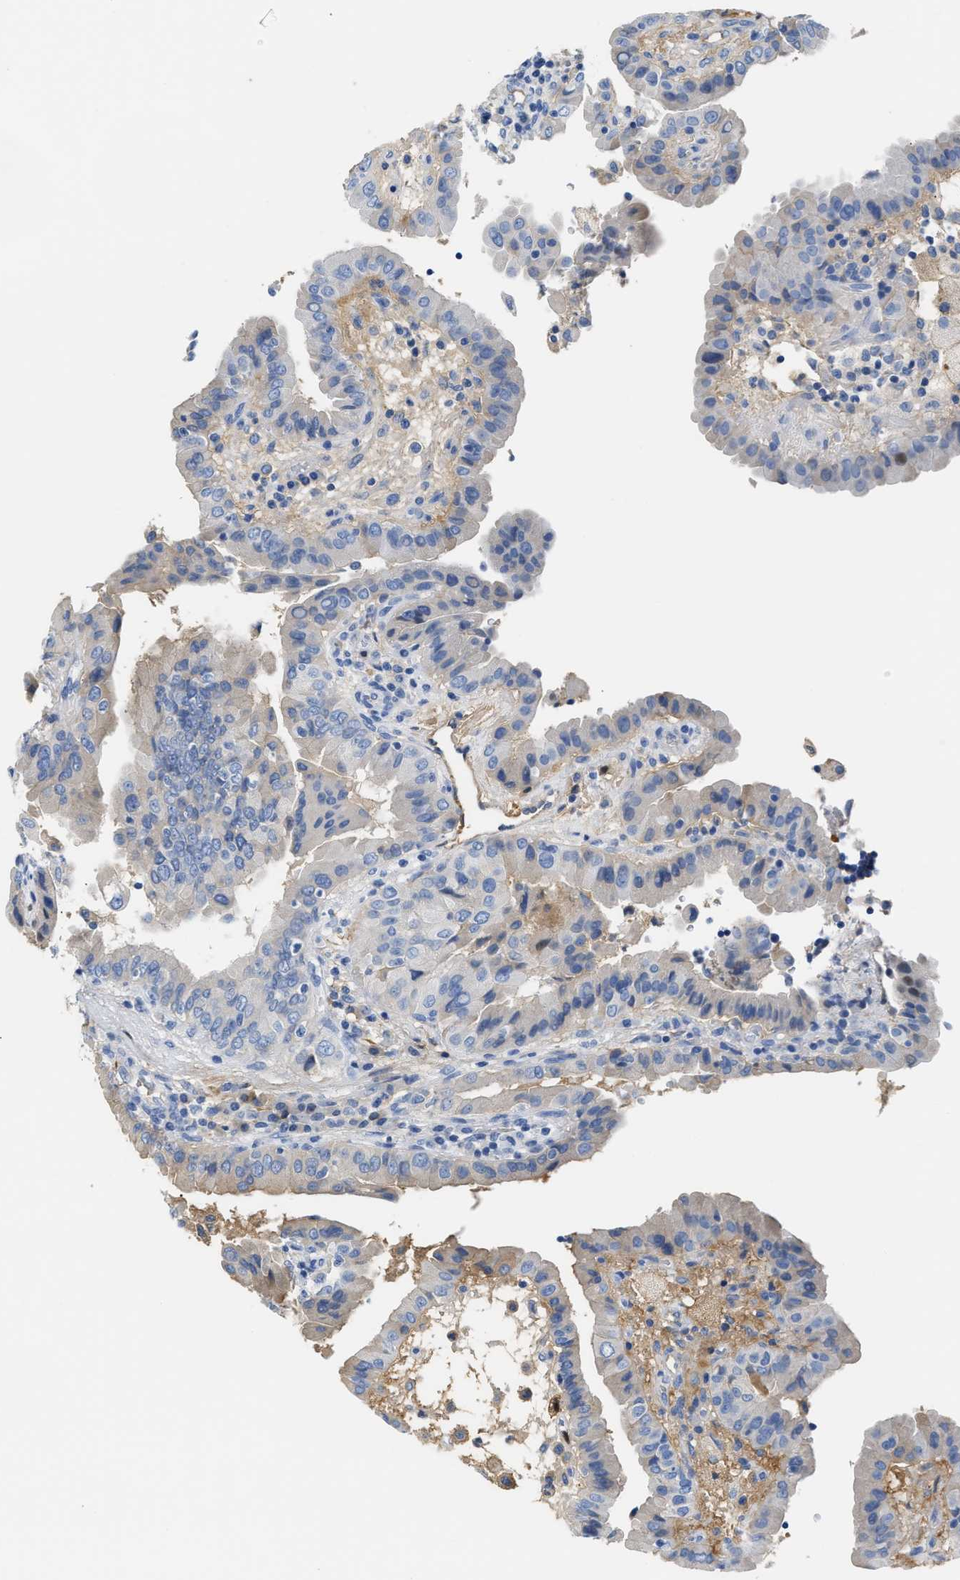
{"staining": {"intensity": "weak", "quantity": "<25%", "location": "cytoplasmic/membranous"}, "tissue": "thyroid cancer", "cell_type": "Tumor cells", "image_type": "cancer", "snomed": [{"axis": "morphology", "description": "Papillary adenocarcinoma, NOS"}, {"axis": "topography", "description": "Thyroid gland"}], "caption": "Immunohistochemistry image of neoplastic tissue: human thyroid cancer (papillary adenocarcinoma) stained with DAB (3,3'-diaminobenzidine) shows no significant protein staining in tumor cells.", "gene": "GC", "patient": {"sex": "male", "age": 33}}